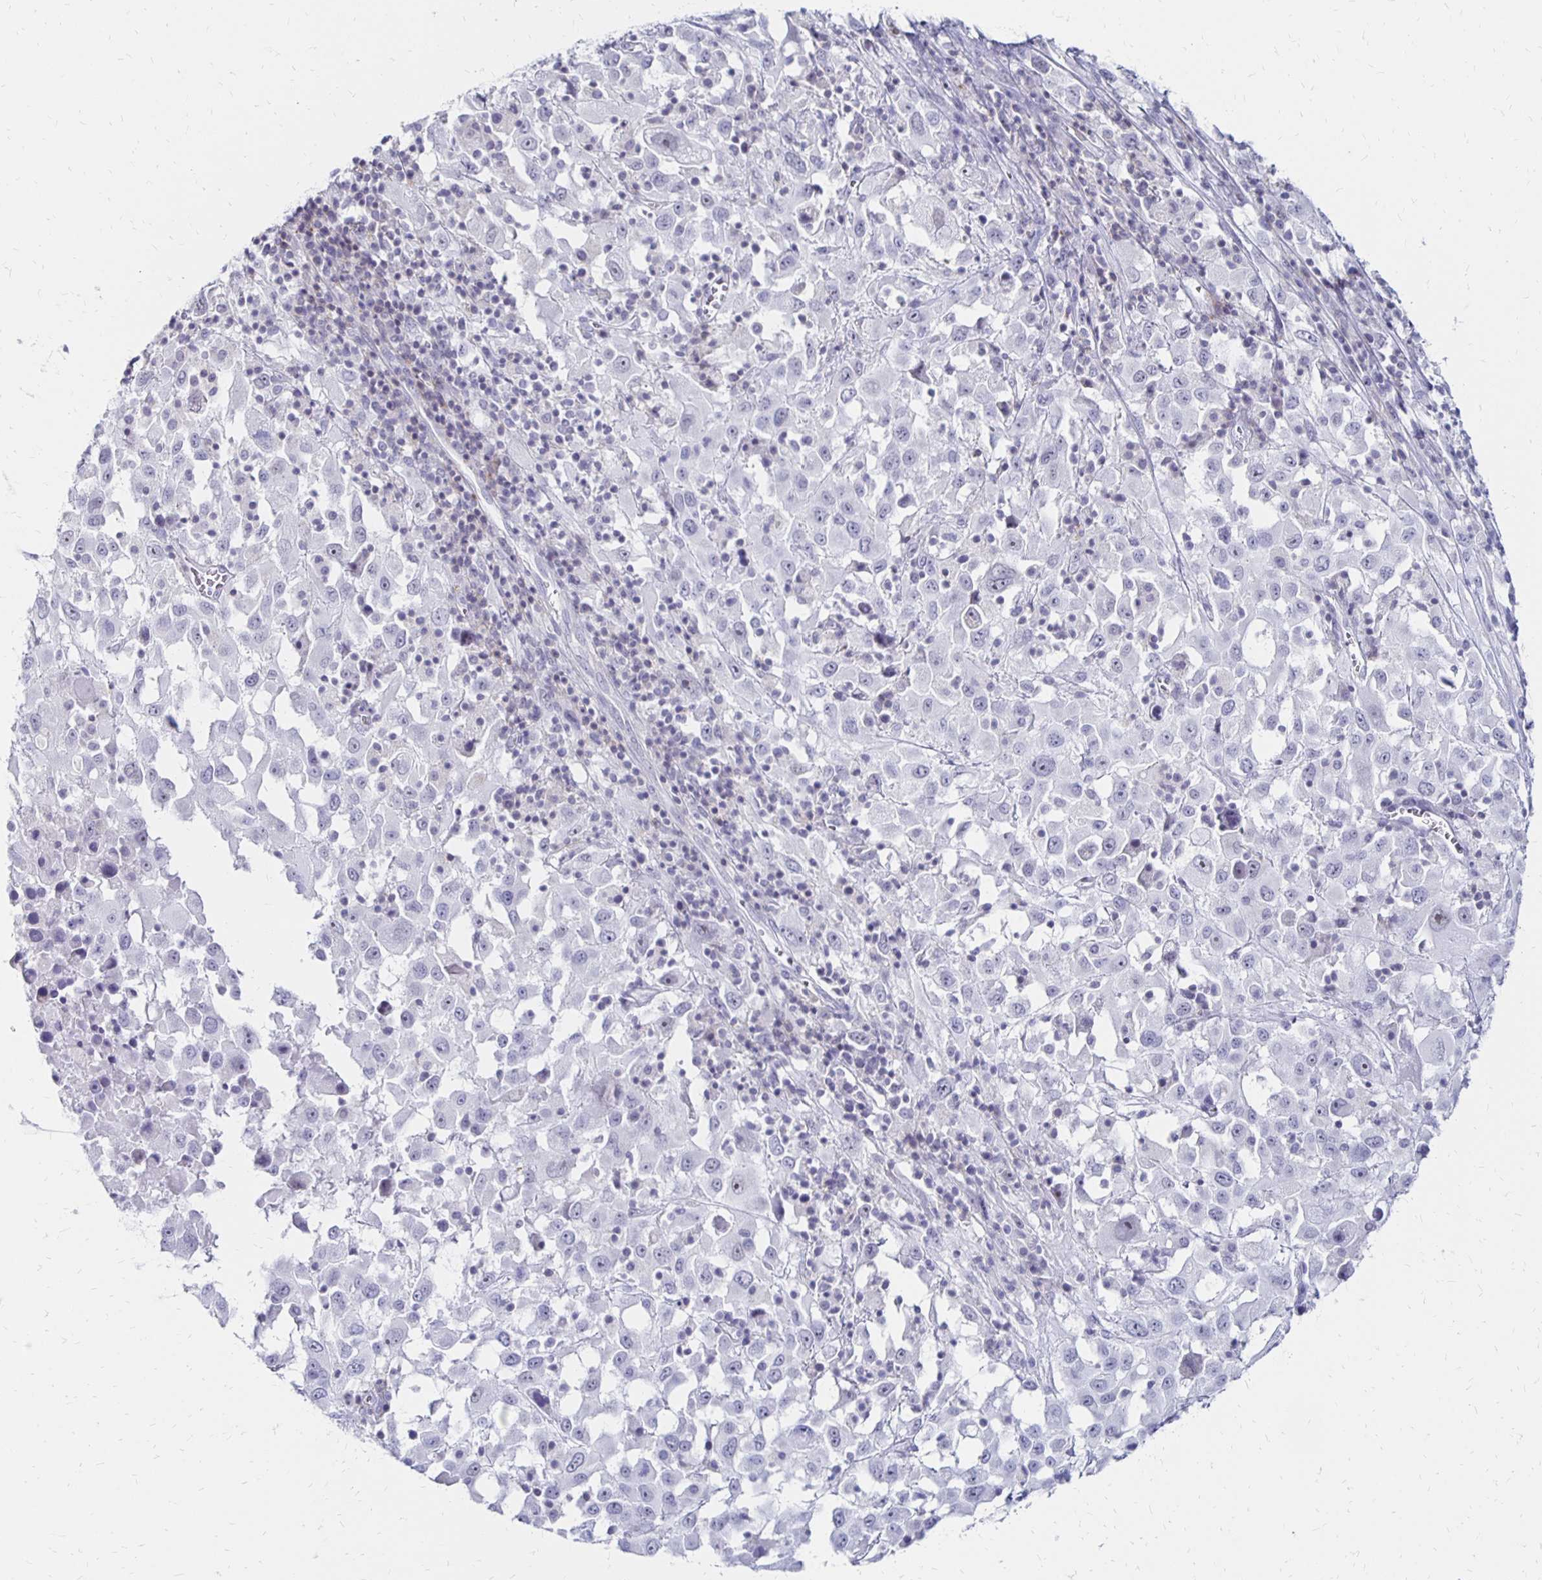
{"staining": {"intensity": "negative", "quantity": "none", "location": "none"}, "tissue": "melanoma", "cell_type": "Tumor cells", "image_type": "cancer", "snomed": [{"axis": "morphology", "description": "Malignant melanoma, Metastatic site"}, {"axis": "topography", "description": "Soft tissue"}], "caption": "A micrograph of malignant melanoma (metastatic site) stained for a protein demonstrates no brown staining in tumor cells.", "gene": "SYT2", "patient": {"sex": "male", "age": 50}}